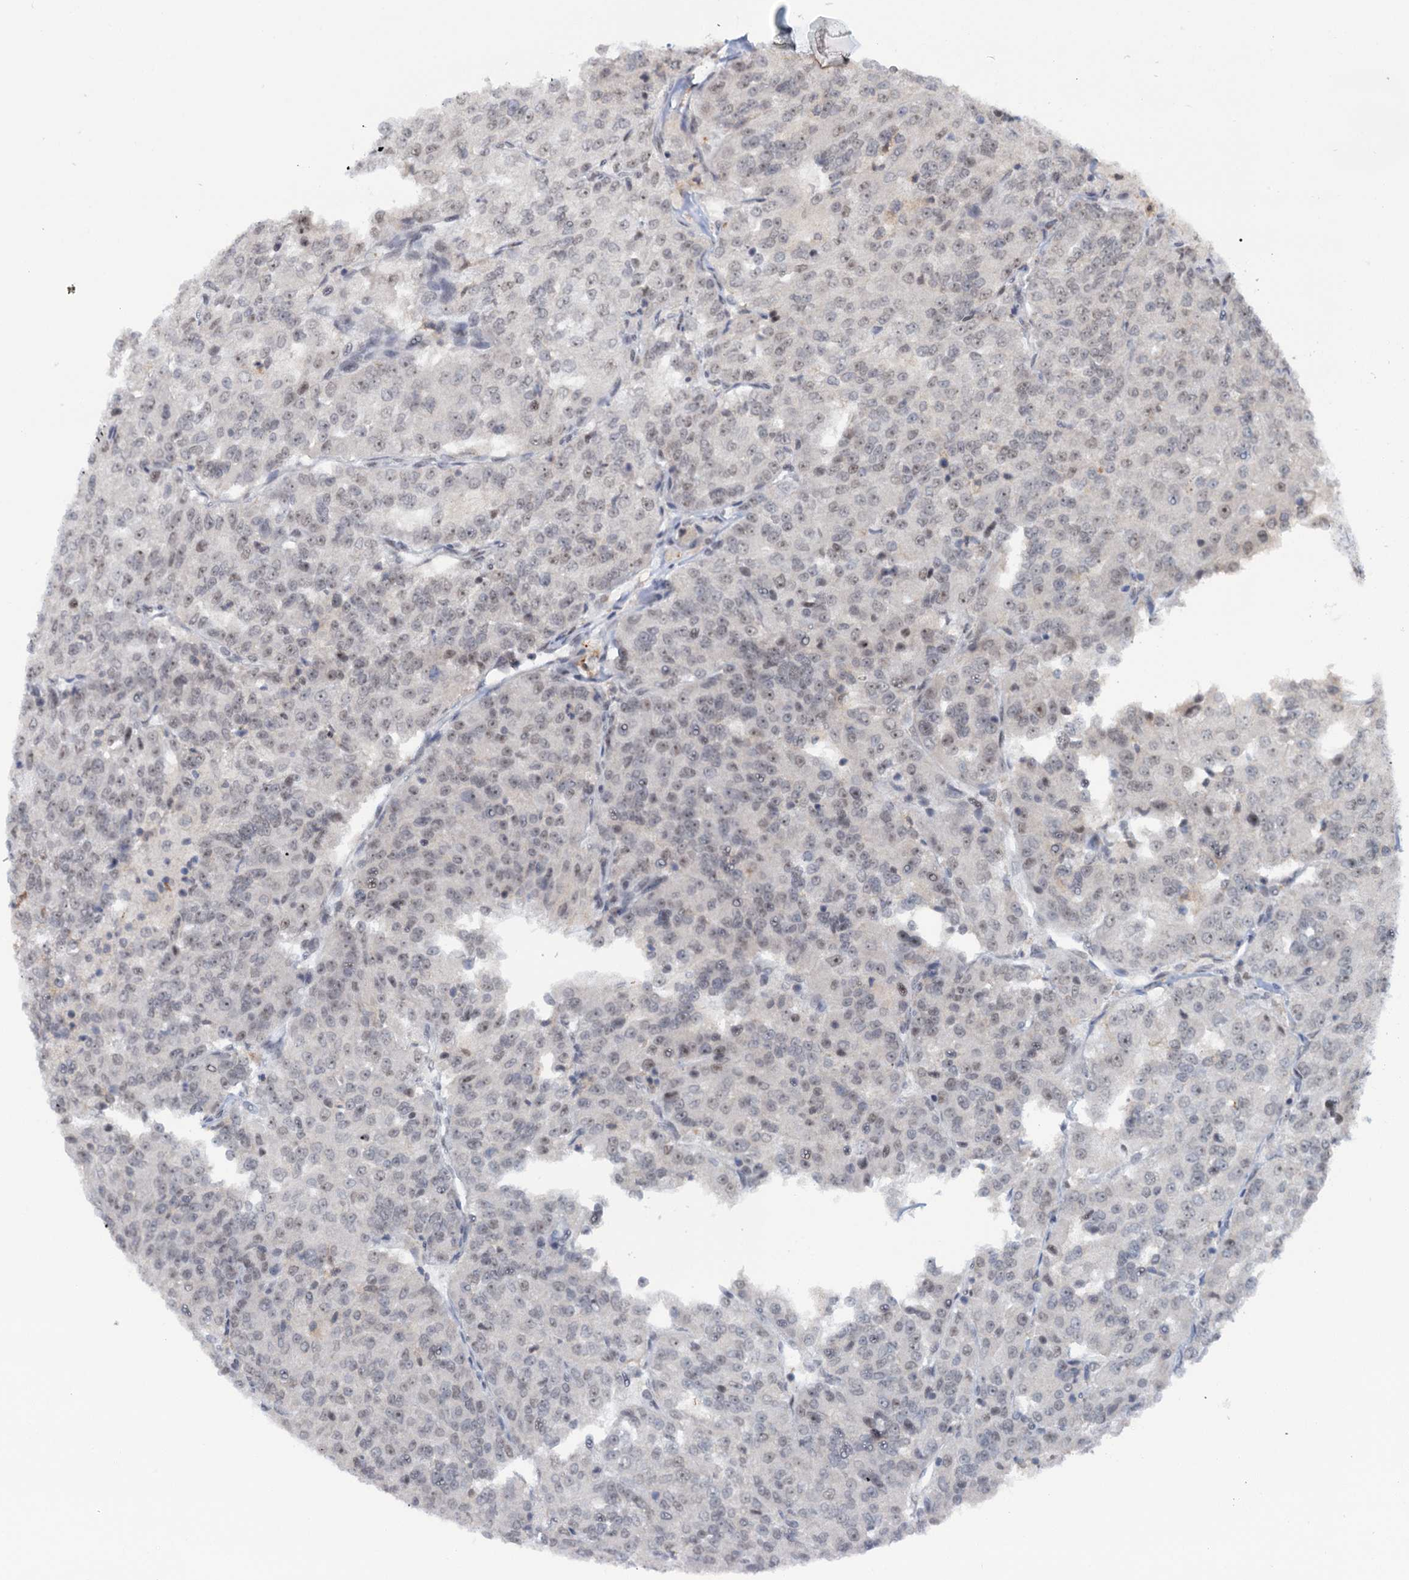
{"staining": {"intensity": "weak", "quantity": "<25%", "location": "nuclear"}, "tissue": "renal cancer", "cell_type": "Tumor cells", "image_type": "cancer", "snomed": [{"axis": "morphology", "description": "Adenocarcinoma, NOS"}, {"axis": "topography", "description": "Kidney"}], "caption": "This is a image of immunohistochemistry (IHC) staining of renal adenocarcinoma, which shows no positivity in tumor cells.", "gene": "C1D", "patient": {"sex": "female", "age": 63}}